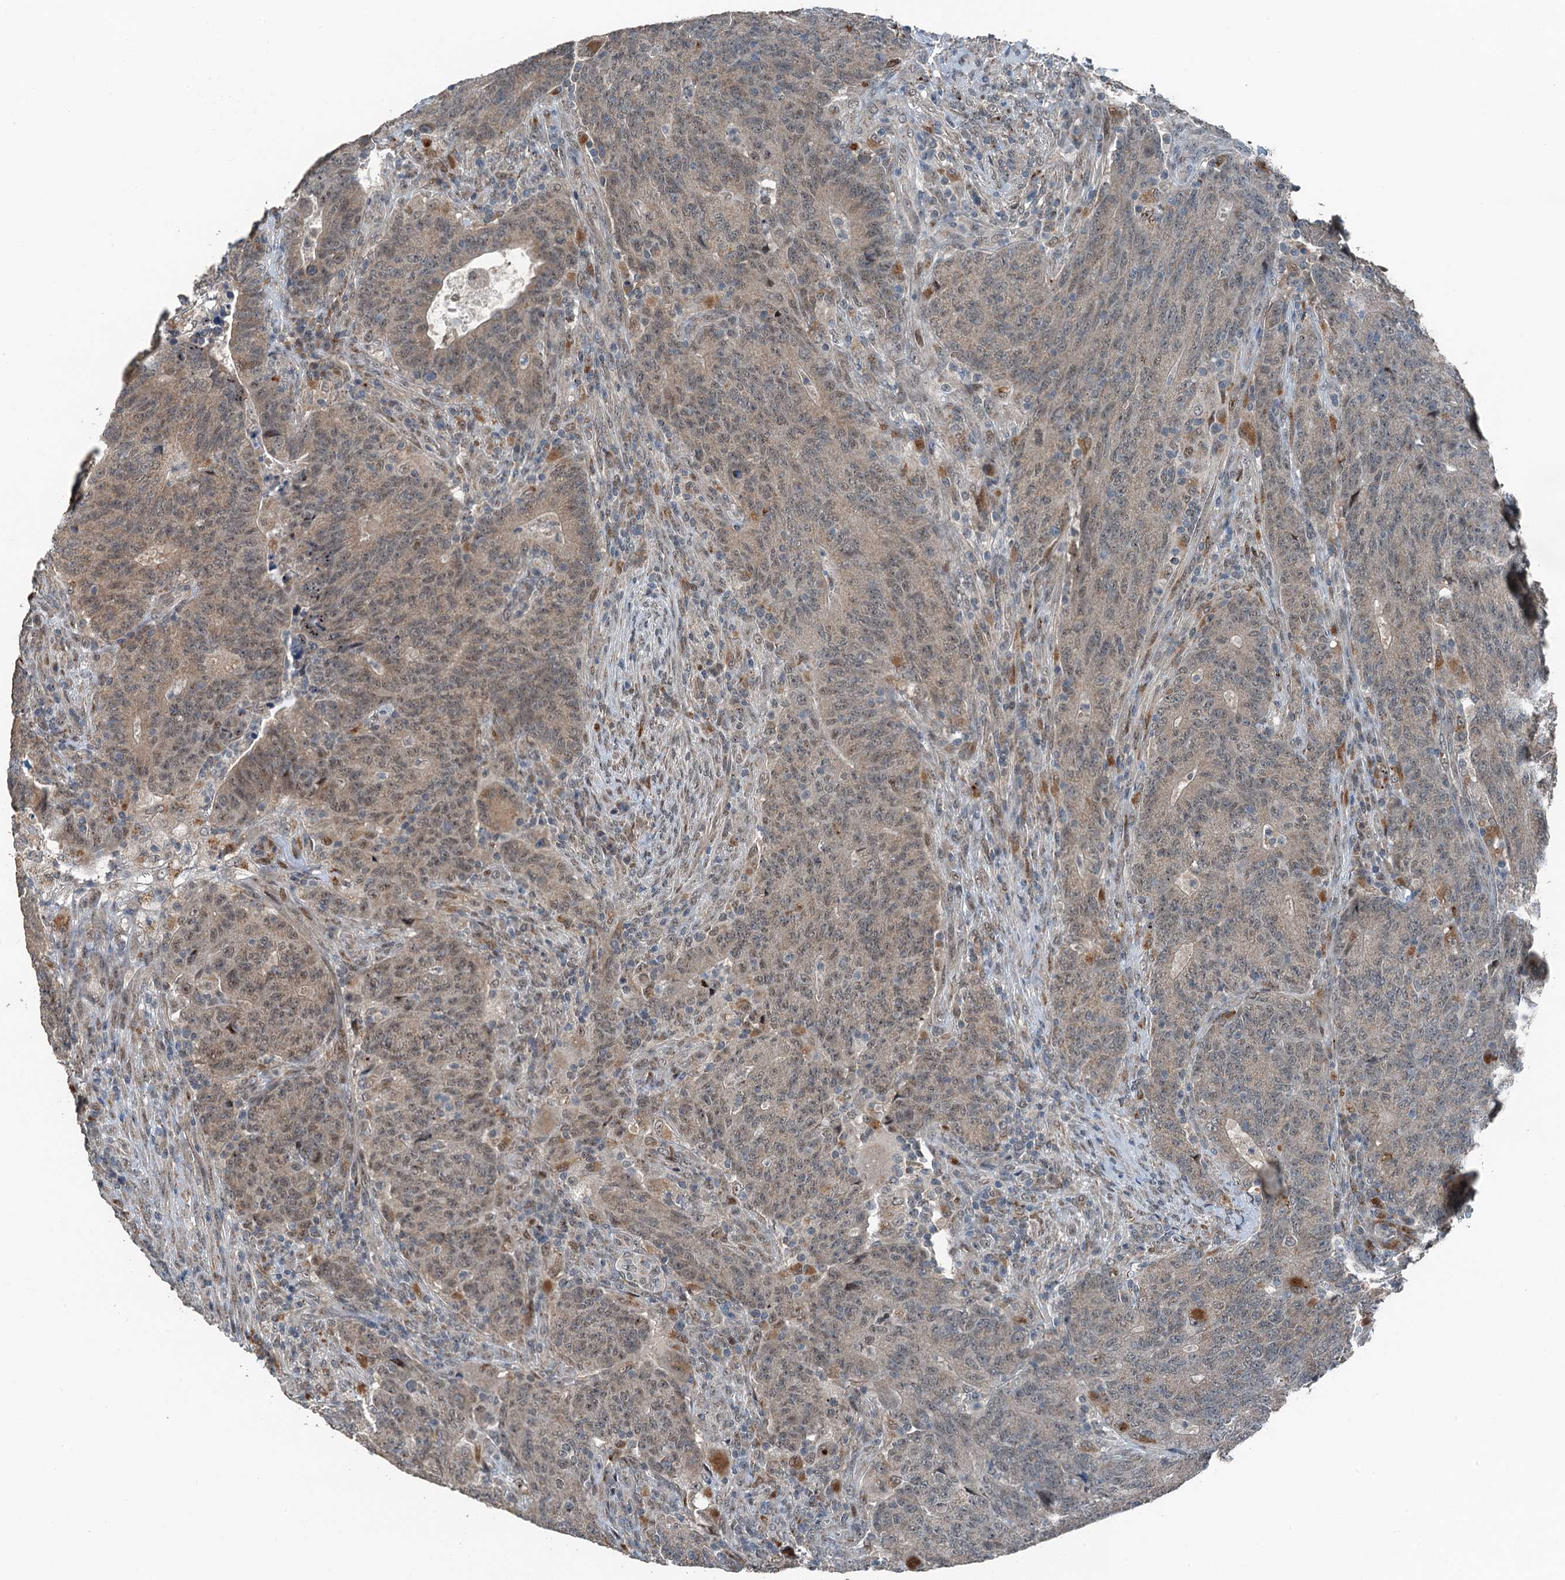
{"staining": {"intensity": "weak", "quantity": "<25%", "location": "cytoplasmic/membranous"}, "tissue": "colorectal cancer", "cell_type": "Tumor cells", "image_type": "cancer", "snomed": [{"axis": "morphology", "description": "Adenocarcinoma, NOS"}, {"axis": "topography", "description": "Colon"}], "caption": "Immunohistochemistry histopathology image of adenocarcinoma (colorectal) stained for a protein (brown), which displays no staining in tumor cells.", "gene": "BMERB1", "patient": {"sex": "female", "age": 75}}